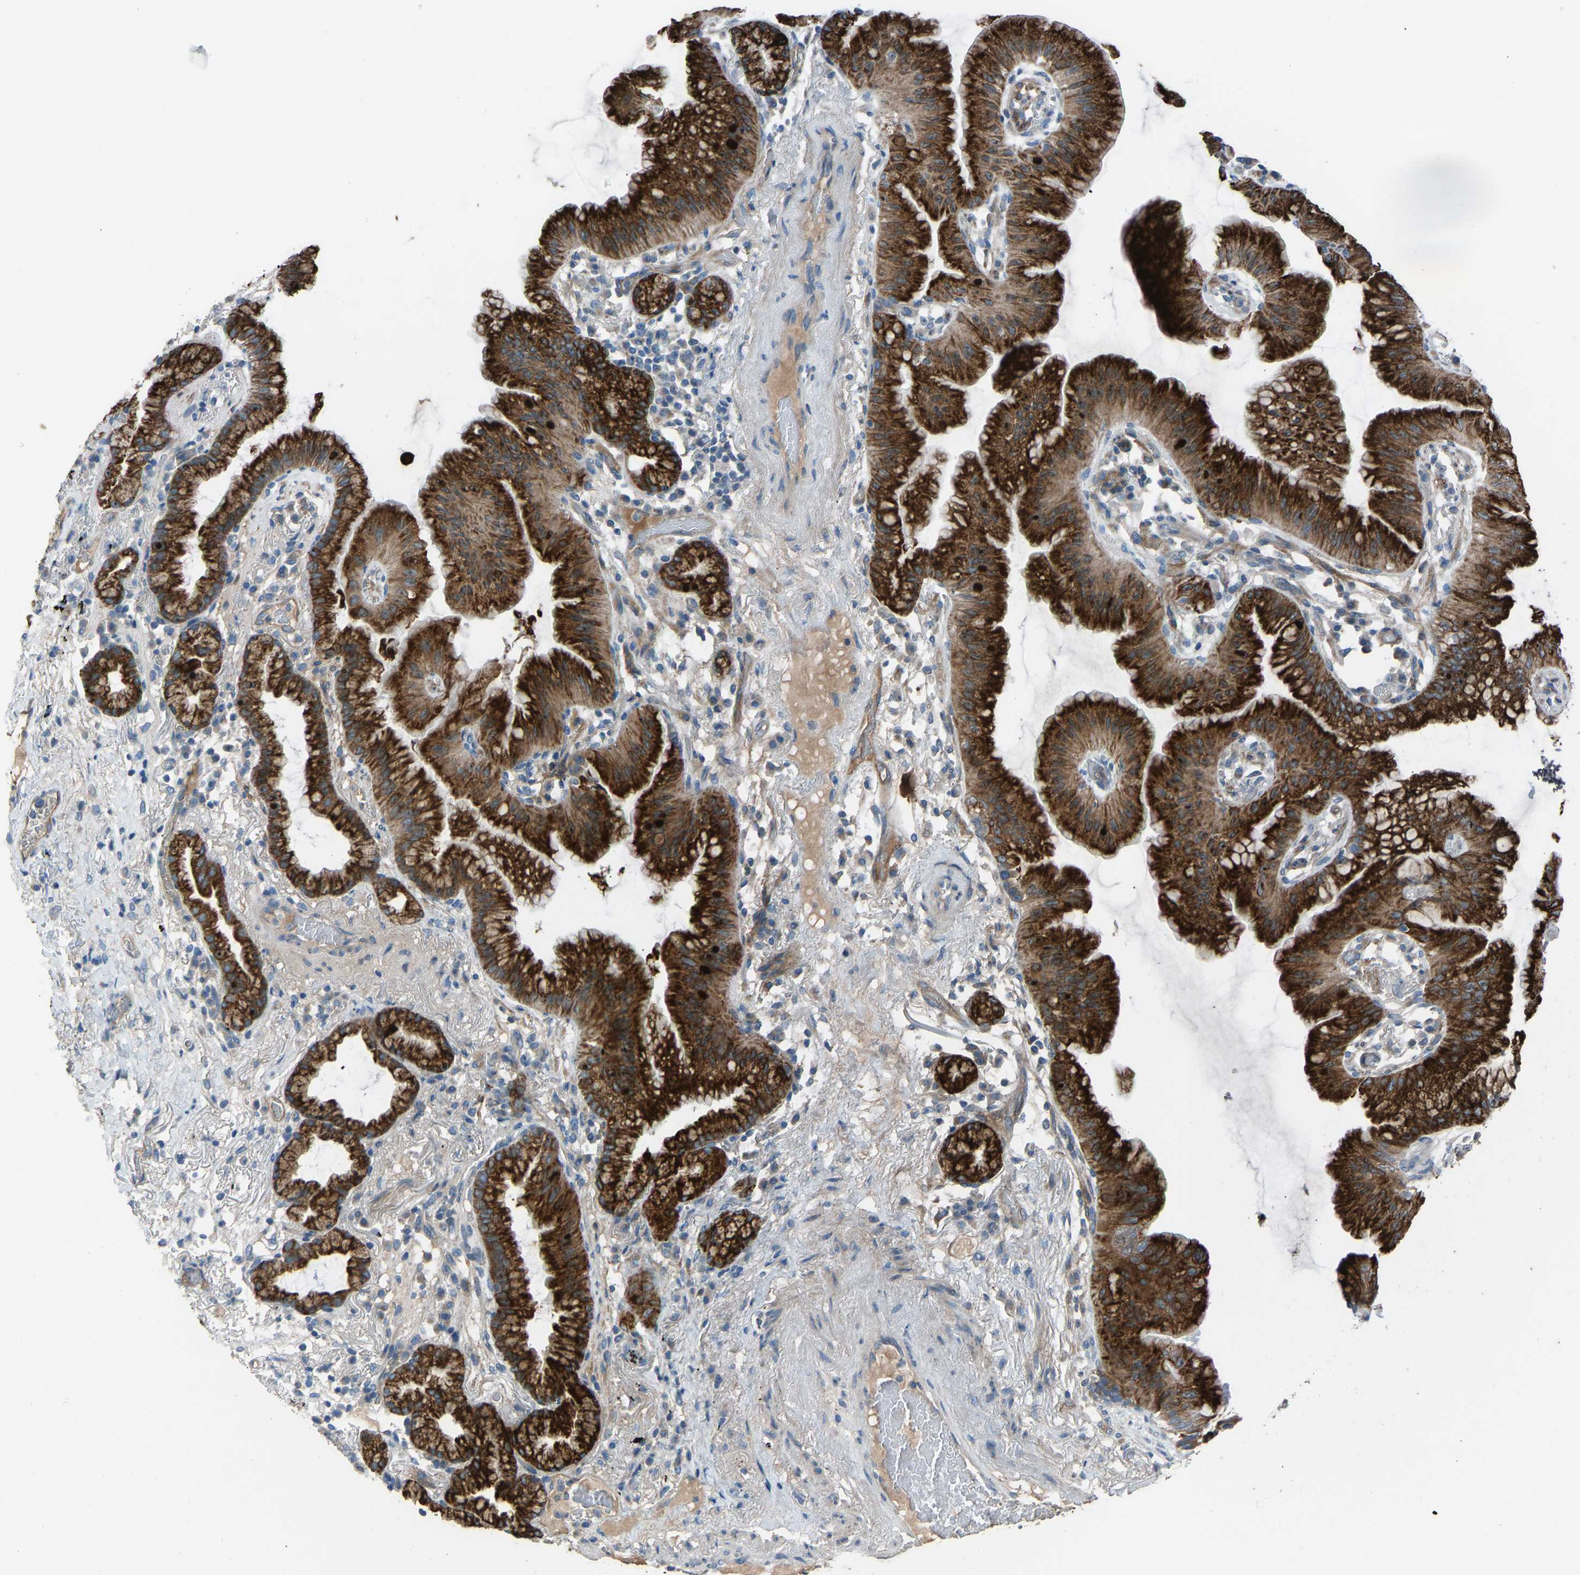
{"staining": {"intensity": "strong", "quantity": ">75%", "location": "cytoplasmic/membranous"}, "tissue": "lung cancer", "cell_type": "Tumor cells", "image_type": "cancer", "snomed": [{"axis": "morphology", "description": "Normal tissue, NOS"}, {"axis": "morphology", "description": "Adenocarcinoma, NOS"}, {"axis": "topography", "description": "Bronchus"}, {"axis": "topography", "description": "Lung"}], "caption": "Brown immunohistochemical staining in lung cancer exhibits strong cytoplasmic/membranous positivity in approximately >75% of tumor cells.", "gene": "TGFBR3", "patient": {"sex": "female", "age": 70}}